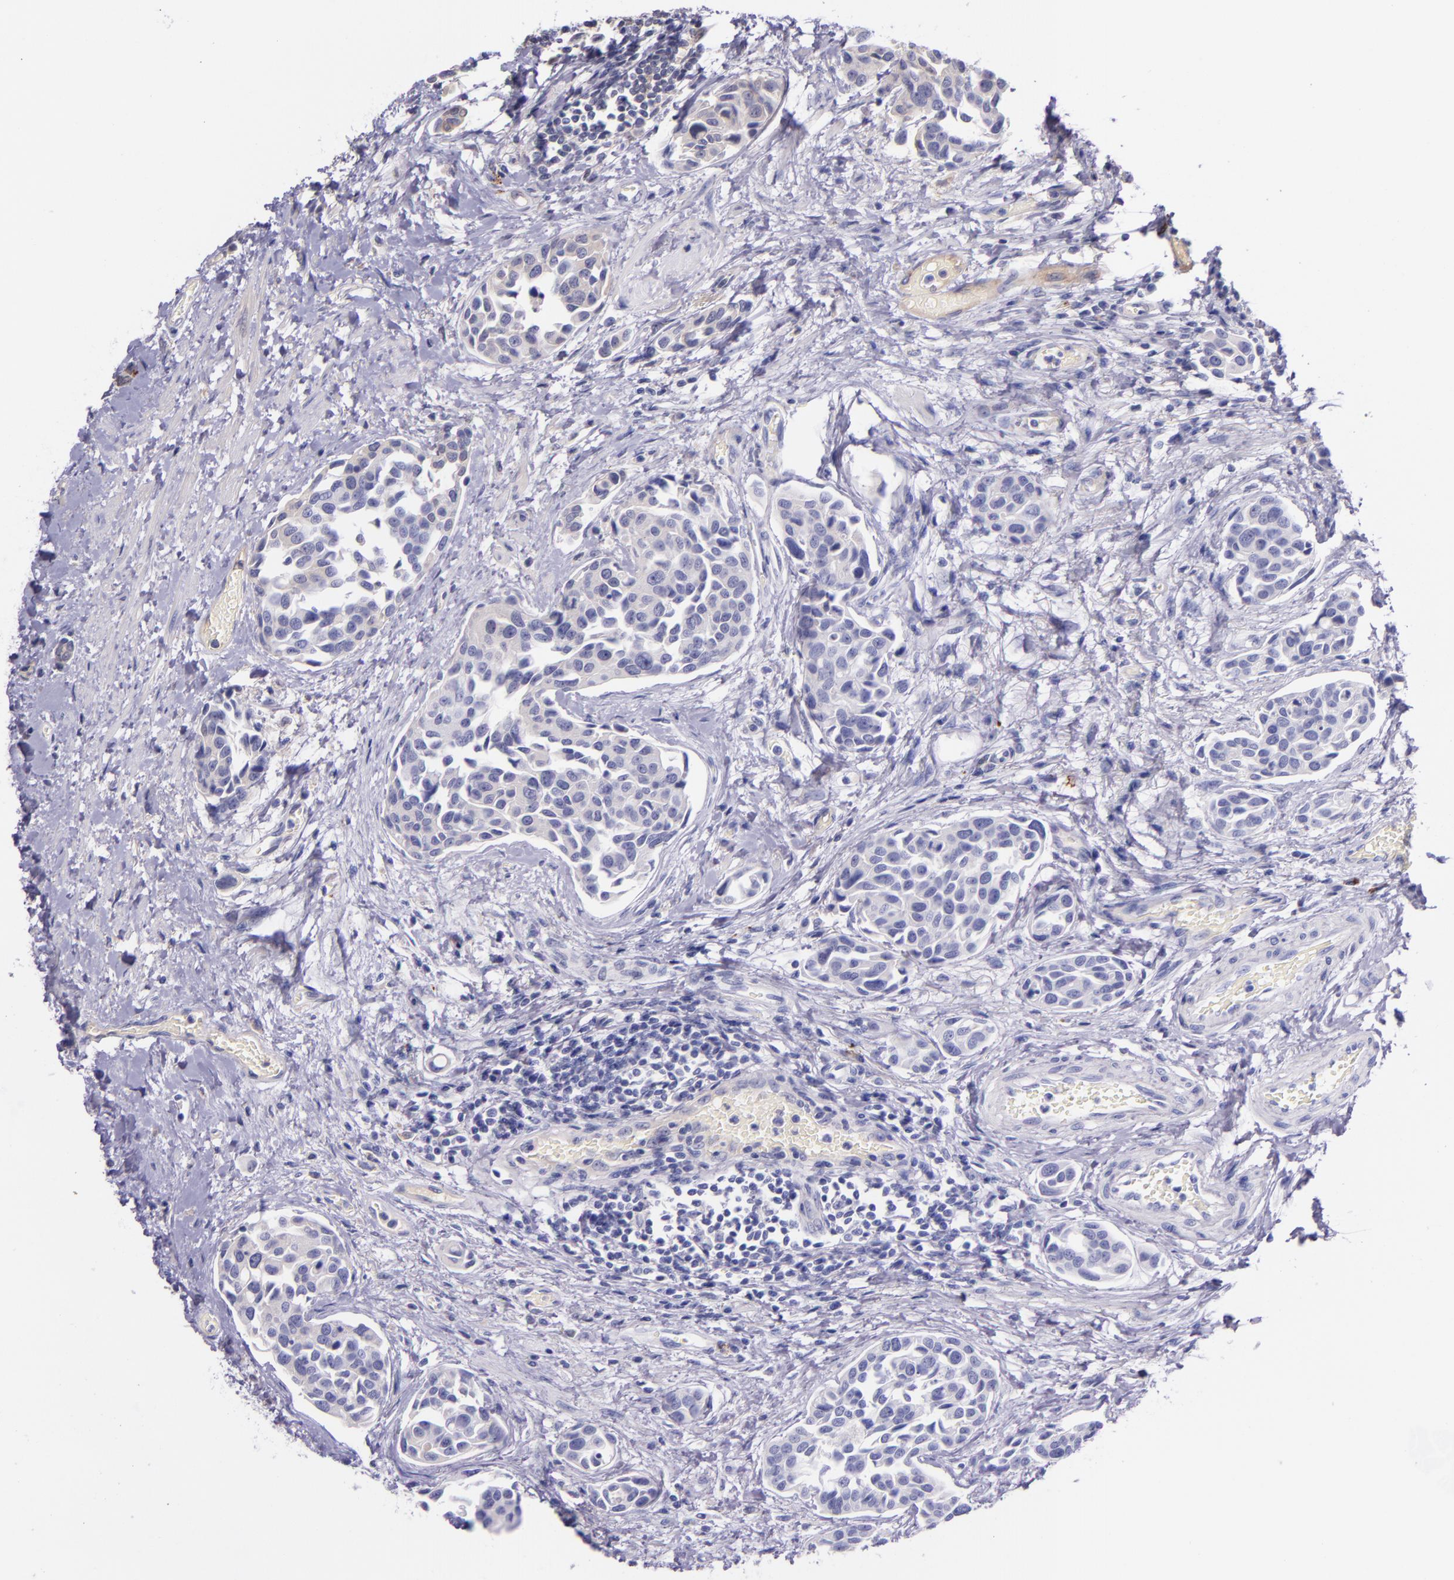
{"staining": {"intensity": "negative", "quantity": "none", "location": "none"}, "tissue": "urothelial cancer", "cell_type": "Tumor cells", "image_type": "cancer", "snomed": [{"axis": "morphology", "description": "Urothelial carcinoma, High grade"}, {"axis": "topography", "description": "Urinary bladder"}], "caption": "Urothelial cancer stained for a protein using immunohistochemistry (IHC) shows no staining tumor cells.", "gene": "KNG1", "patient": {"sex": "male", "age": 78}}